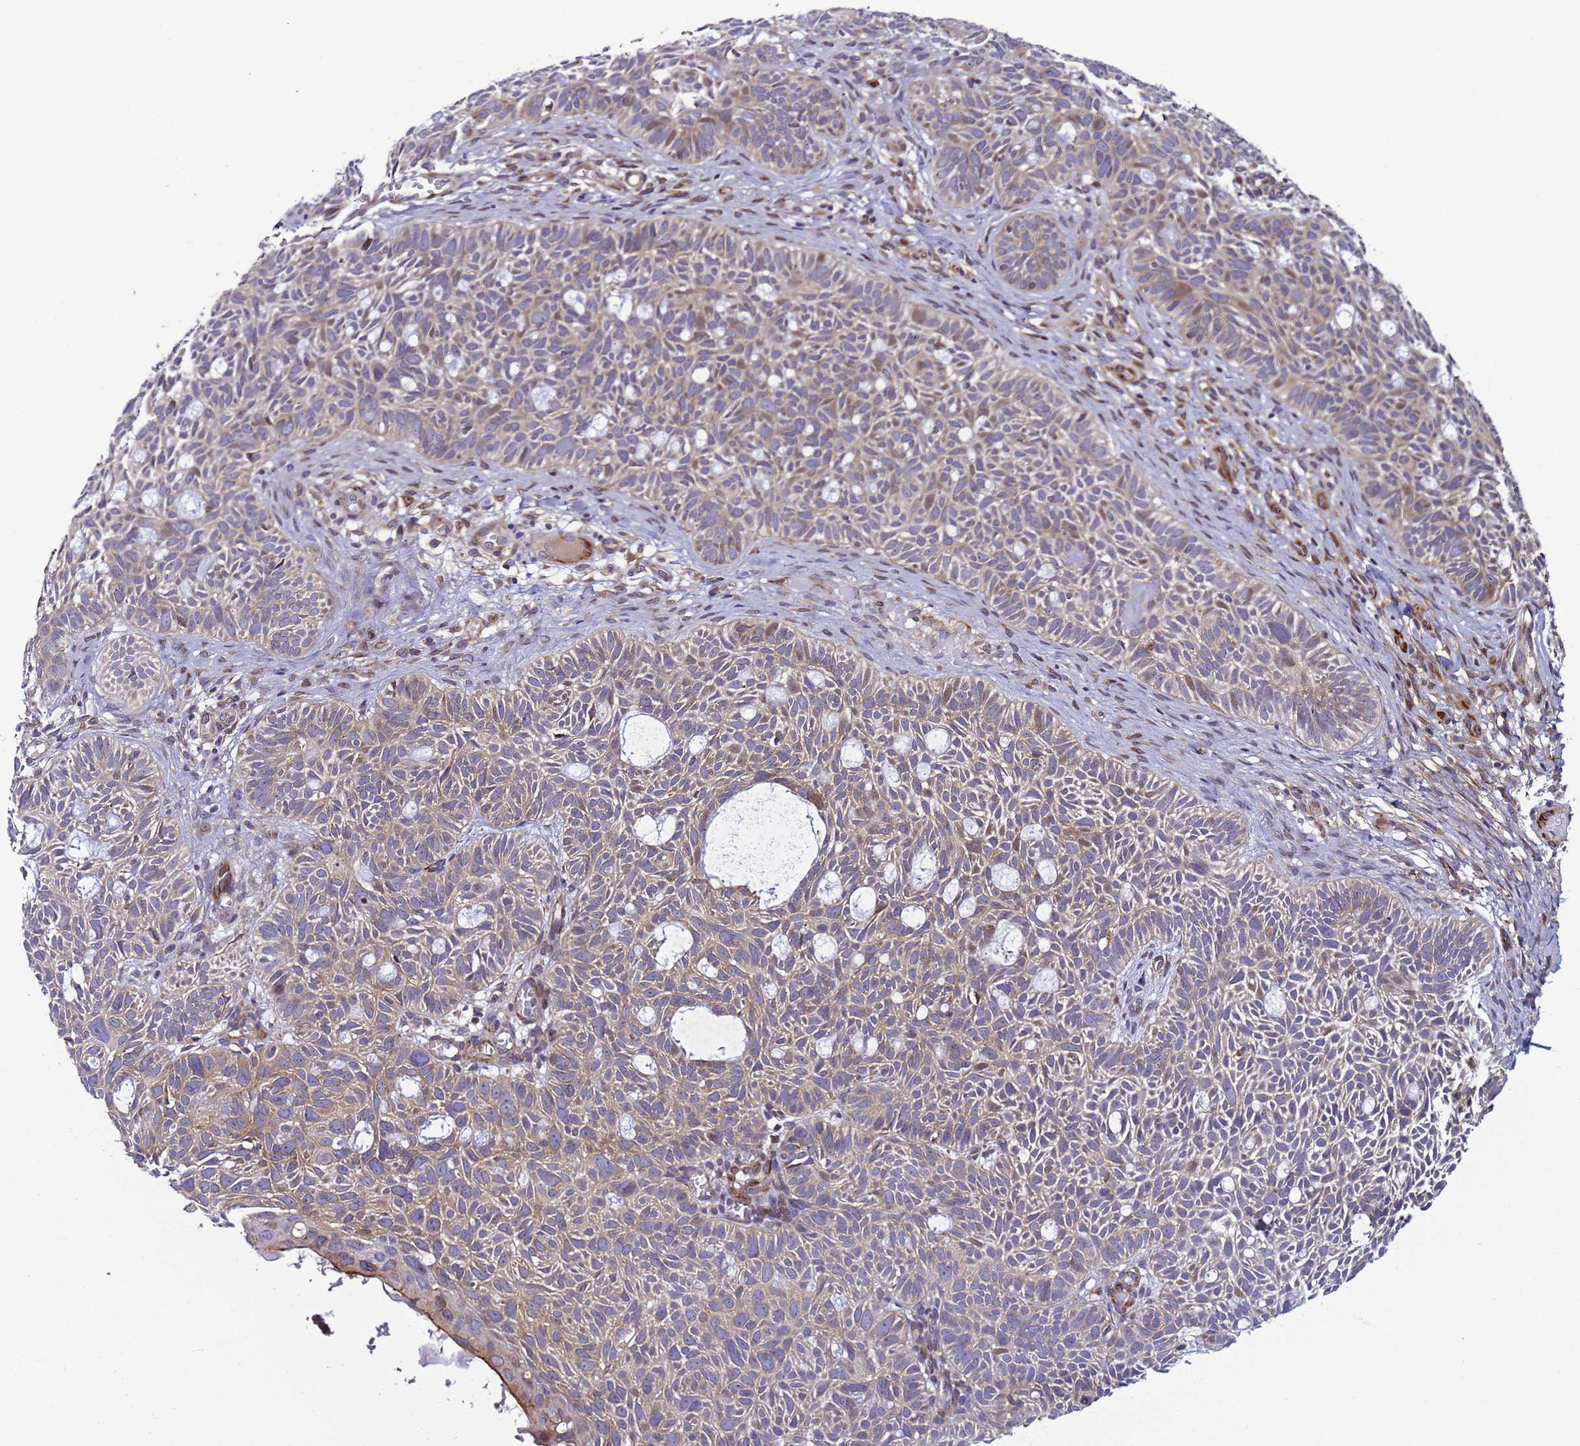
{"staining": {"intensity": "weak", "quantity": ">75%", "location": "cytoplasmic/membranous"}, "tissue": "skin cancer", "cell_type": "Tumor cells", "image_type": "cancer", "snomed": [{"axis": "morphology", "description": "Basal cell carcinoma"}, {"axis": "topography", "description": "Skin"}], "caption": "The immunohistochemical stain shows weak cytoplasmic/membranous positivity in tumor cells of skin cancer tissue.", "gene": "MCRIP1", "patient": {"sex": "male", "age": 69}}